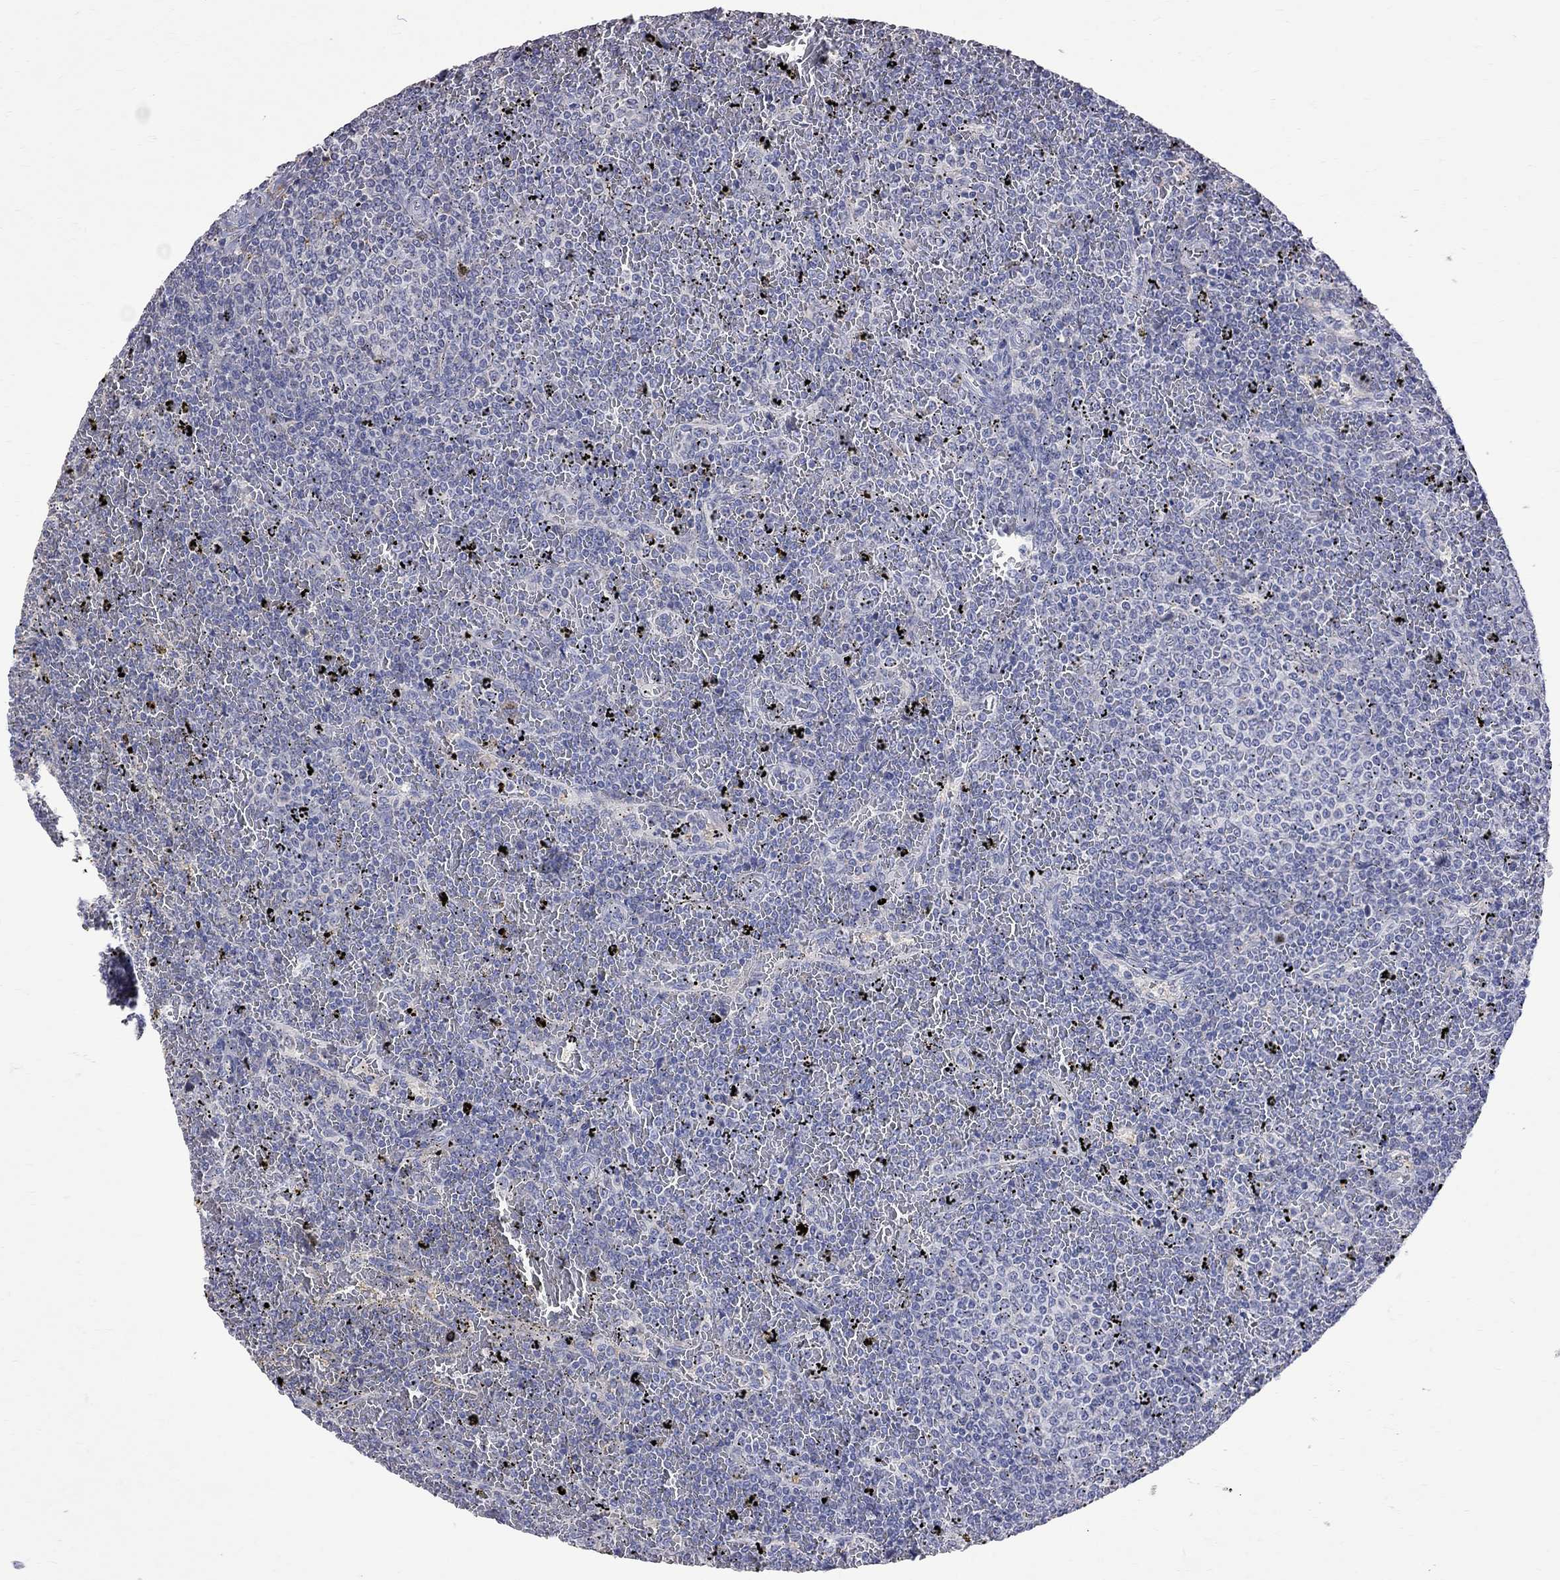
{"staining": {"intensity": "negative", "quantity": "none", "location": "none"}, "tissue": "lymphoma", "cell_type": "Tumor cells", "image_type": "cancer", "snomed": [{"axis": "morphology", "description": "Malignant lymphoma, non-Hodgkin's type, Low grade"}, {"axis": "topography", "description": "Spleen"}], "caption": "High magnification brightfield microscopy of low-grade malignant lymphoma, non-Hodgkin's type stained with DAB (brown) and counterstained with hematoxylin (blue): tumor cells show no significant staining. (DAB immunohistochemistry, high magnification).", "gene": "CKAP2", "patient": {"sex": "female", "age": 77}}